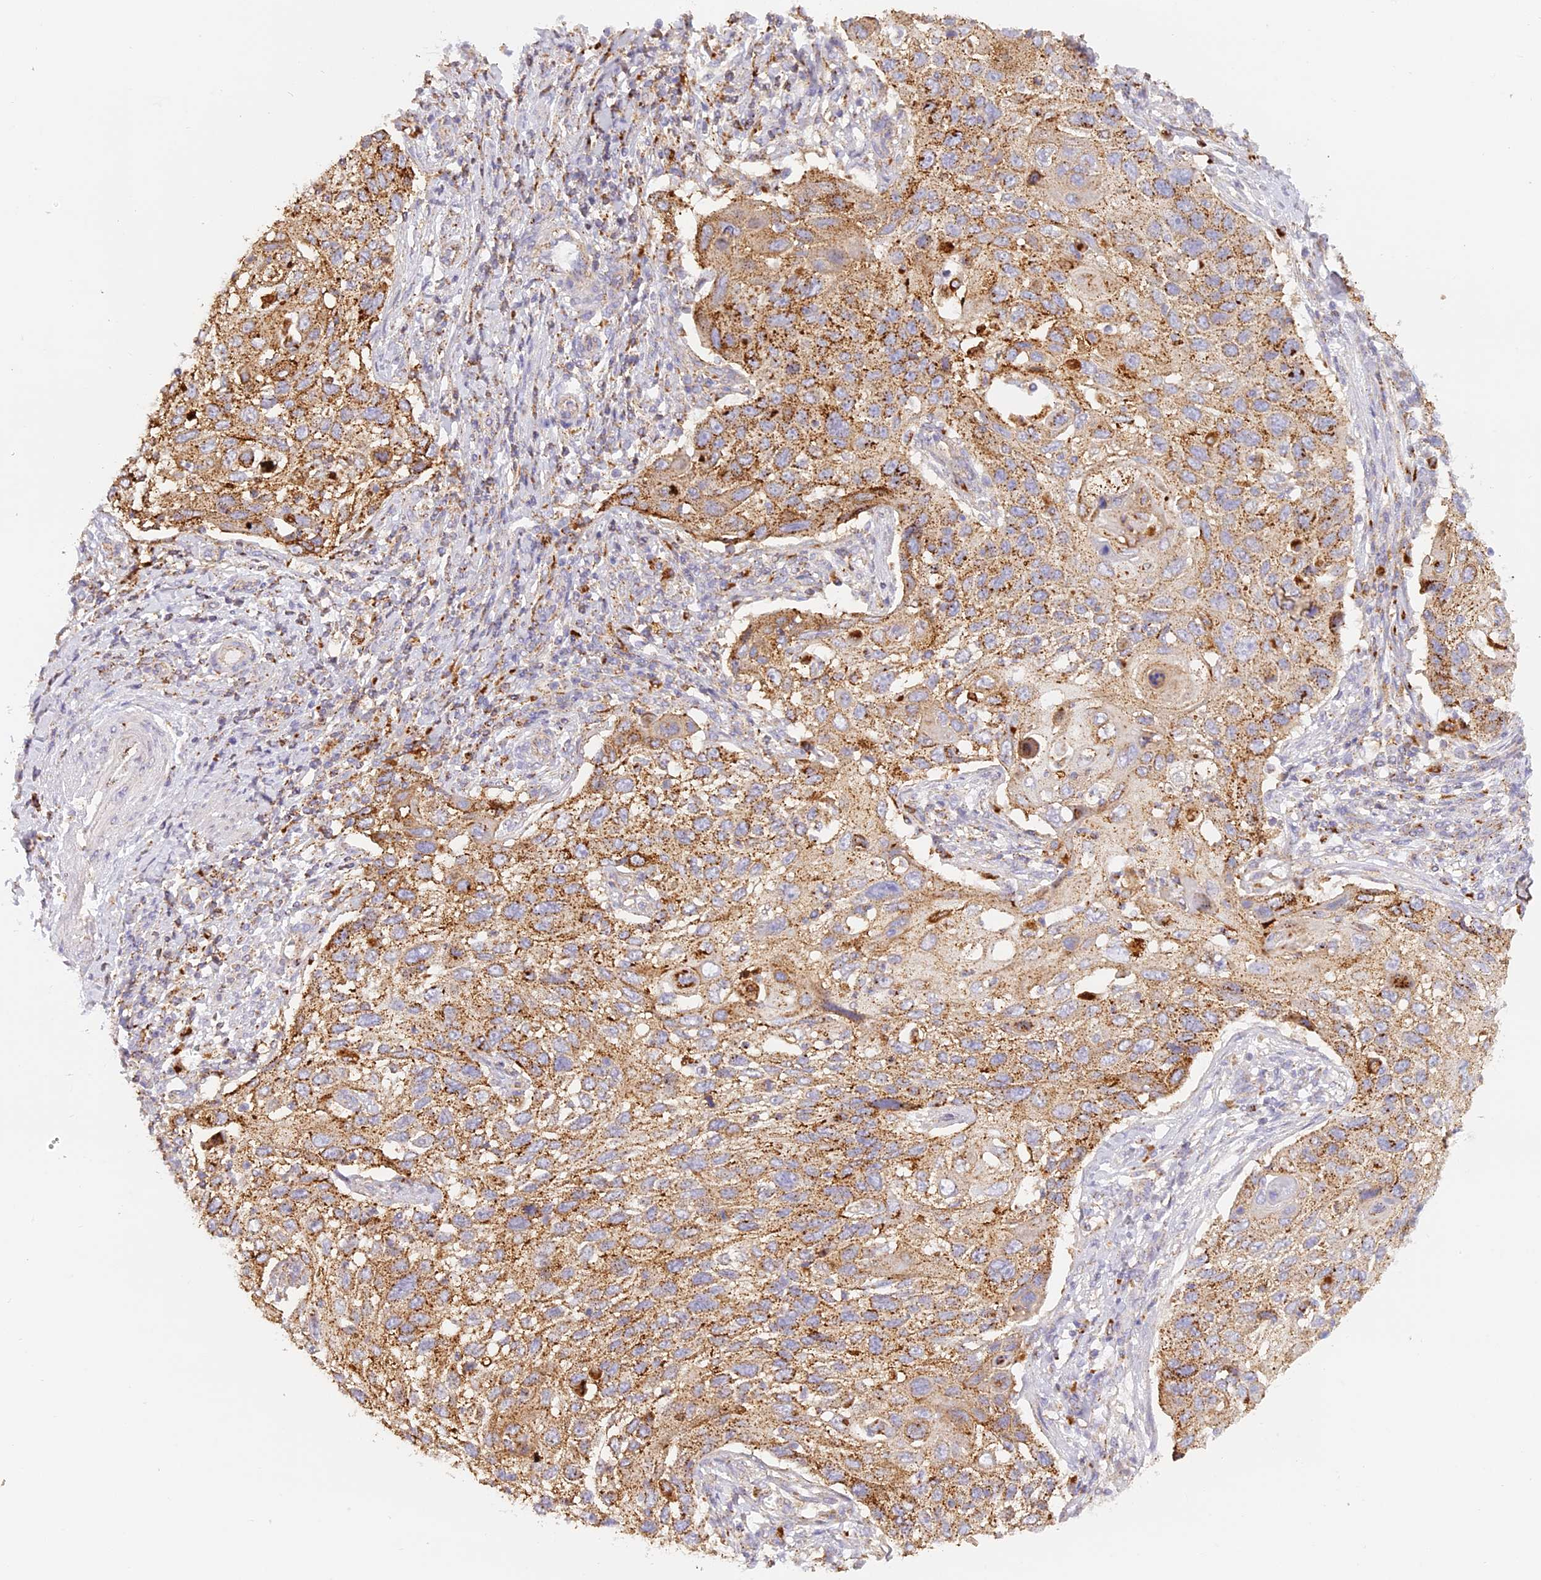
{"staining": {"intensity": "moderate", "quantity": ">75%", "location": "cytoplasmic/membranous"}, "tissue": "cervical cancer", "cell_type": "Tumor cells", "image_type": "cancer", "snomed": [{"axis": "morphology", "description": "Squamous cell carcinoma, NOS"}, {"axis": "topography", "description": "Cervix"}], "caption": "Immunohistochemical staining of human cervical cancer (squamous cell carcinoma) demonstrates medium levels of moderate cytoplasmic/membranous protein positivity in about >75% of tumor cells. The staining was performed using DAB to visualize the protein expression in brown, while the nuclei were stained in blue with hematoxylin (Magnification: 20x).", "gene": "LAMP2", "patient": {"sex": "female", "age": 70}}